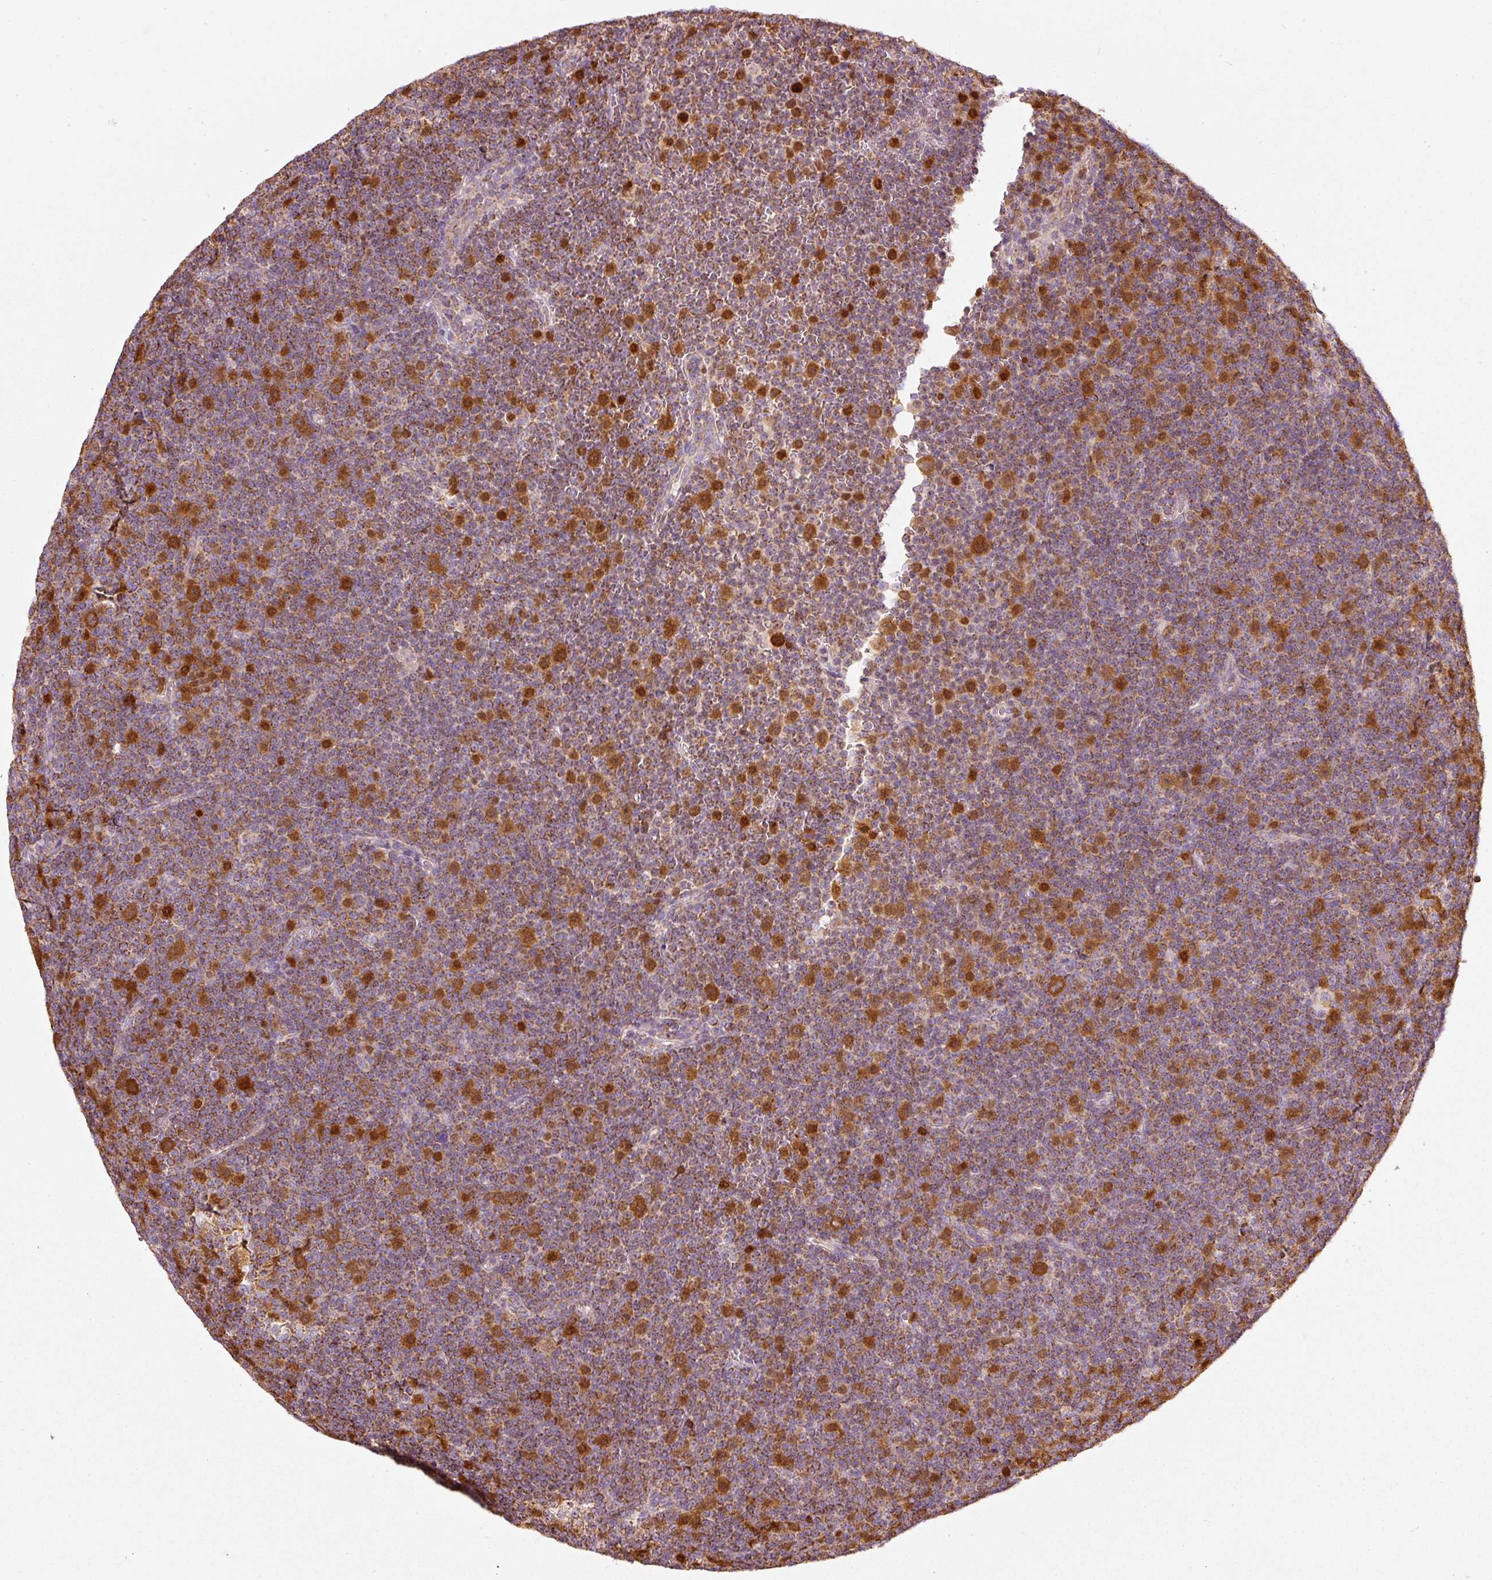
{"staining": {"intensity": "moderate", "quantity": "25%-75%", "location": "cytoplasmic/membranous,nuclear"}, "tissue": "lymphoma", "cell_type": "Tumor cells", "image_type": "cancer", "snomed": [{"axis": "morphology", "description": "Malignant lymphoma, non-Hodgkin's type, Low grade"}, {"axis": "topography", "description": "Lymph node"}], "caption": "Lymphoma stained with DAB (3,3'-diaminobenzidine) immunohistochemistry (IHC) displays medium levels of moderate cytoplasmic/membranous and nuclear staining in about 25%-75% of tumor cells. (DAB (3,3'-diaminobenzidine) = brown stain, brightfield microscopy at high magnification).", "gene": "DUT", "patient": {"sex": "female", "age": 67}}